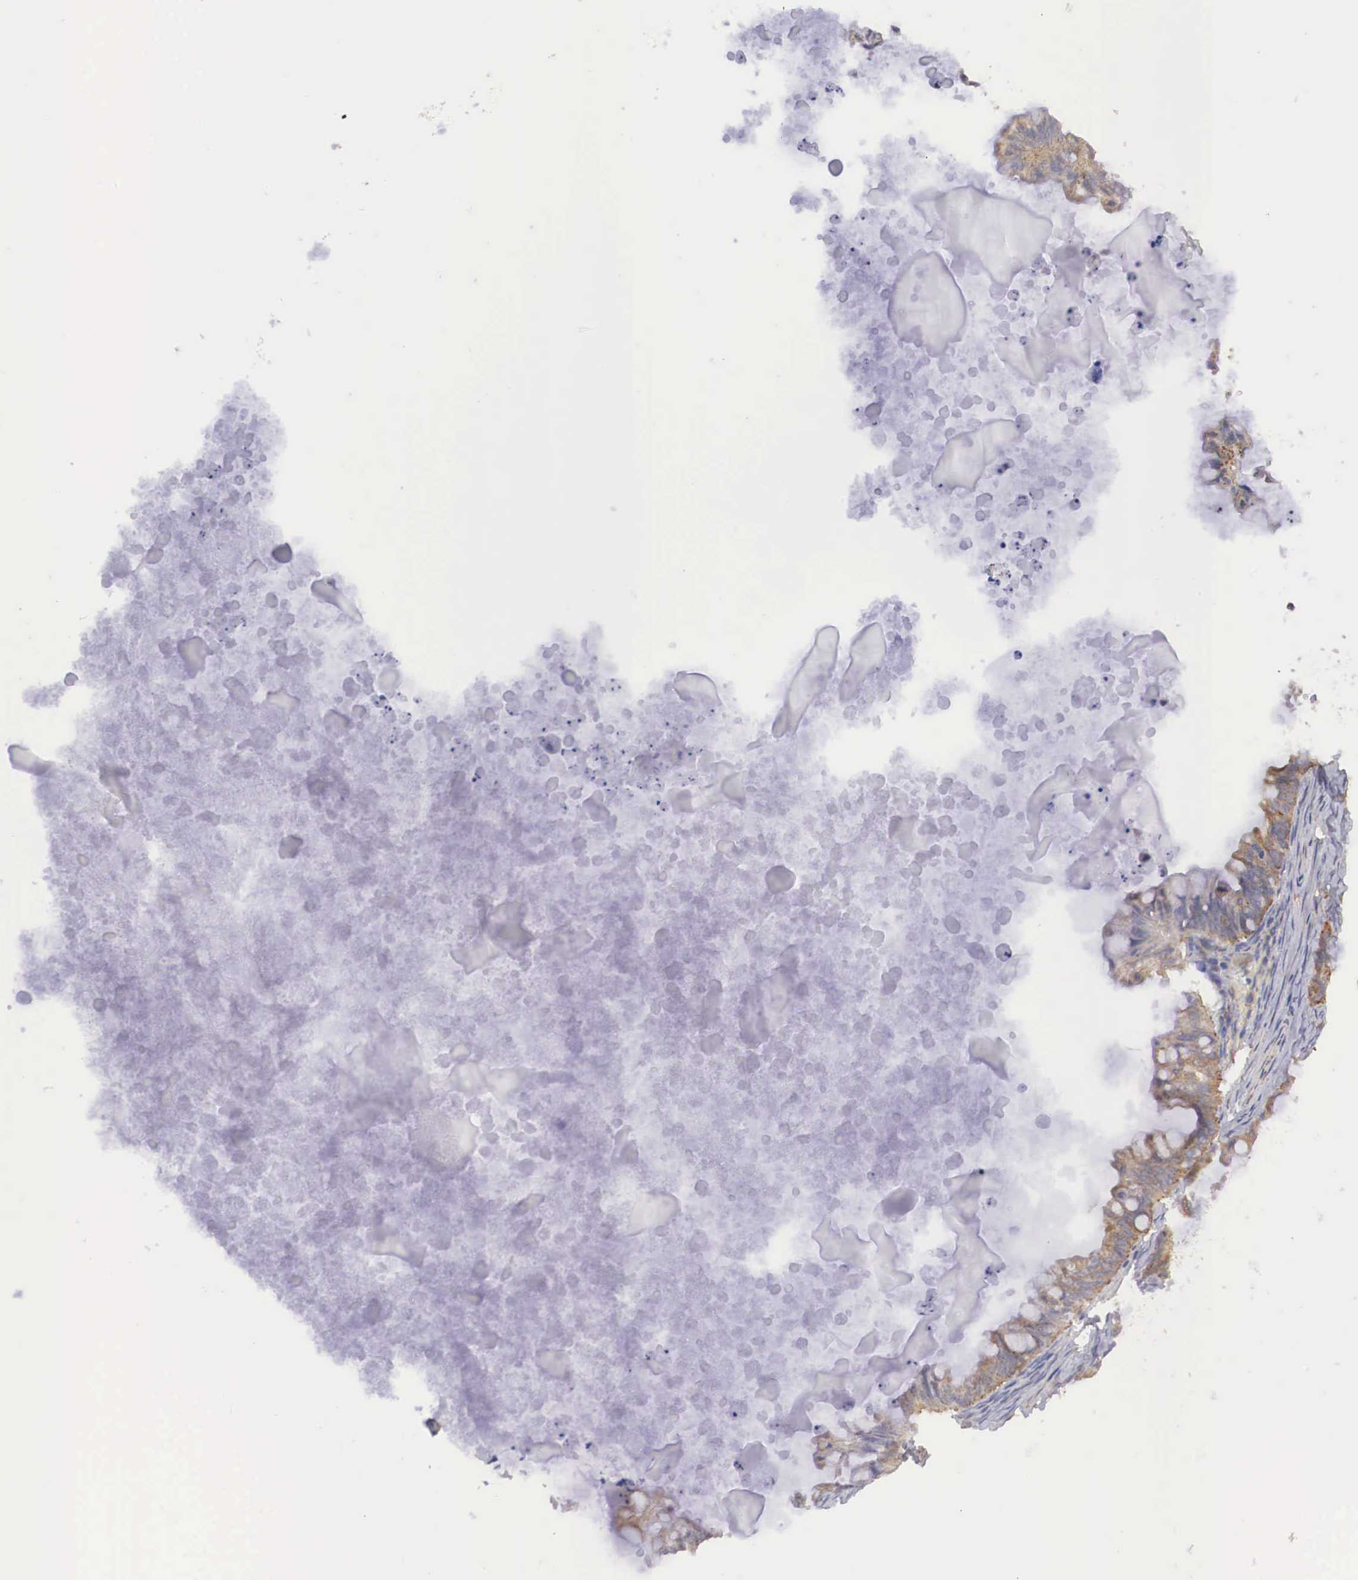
{"staining": {"intensity": "moderate", "quantity": ">75%", "location": "cytoplasmic/membranous"}, "tissue": "ovarian cancer", "cell_type": "Tumor cells", "image_type": "cancer", "snomed": [{"axis": "morphology", "description": "Cystadenocarcinoma, mucinous, NOS"}, {"axis": "topography", "description": "Ovary"}], "caption": "High-magnification brightfield microscopy of ovarian cancer (mucinous cystadenocarcinoma) stained with DAB (brown) and counterstained with hematoxylin (blue). tumor cells exhibit moderate cytoplasmic/membranous staining is identified in about>75% of cells.", "gene": "DHRS1", "patient": {"sex": "female", "age": 57}}